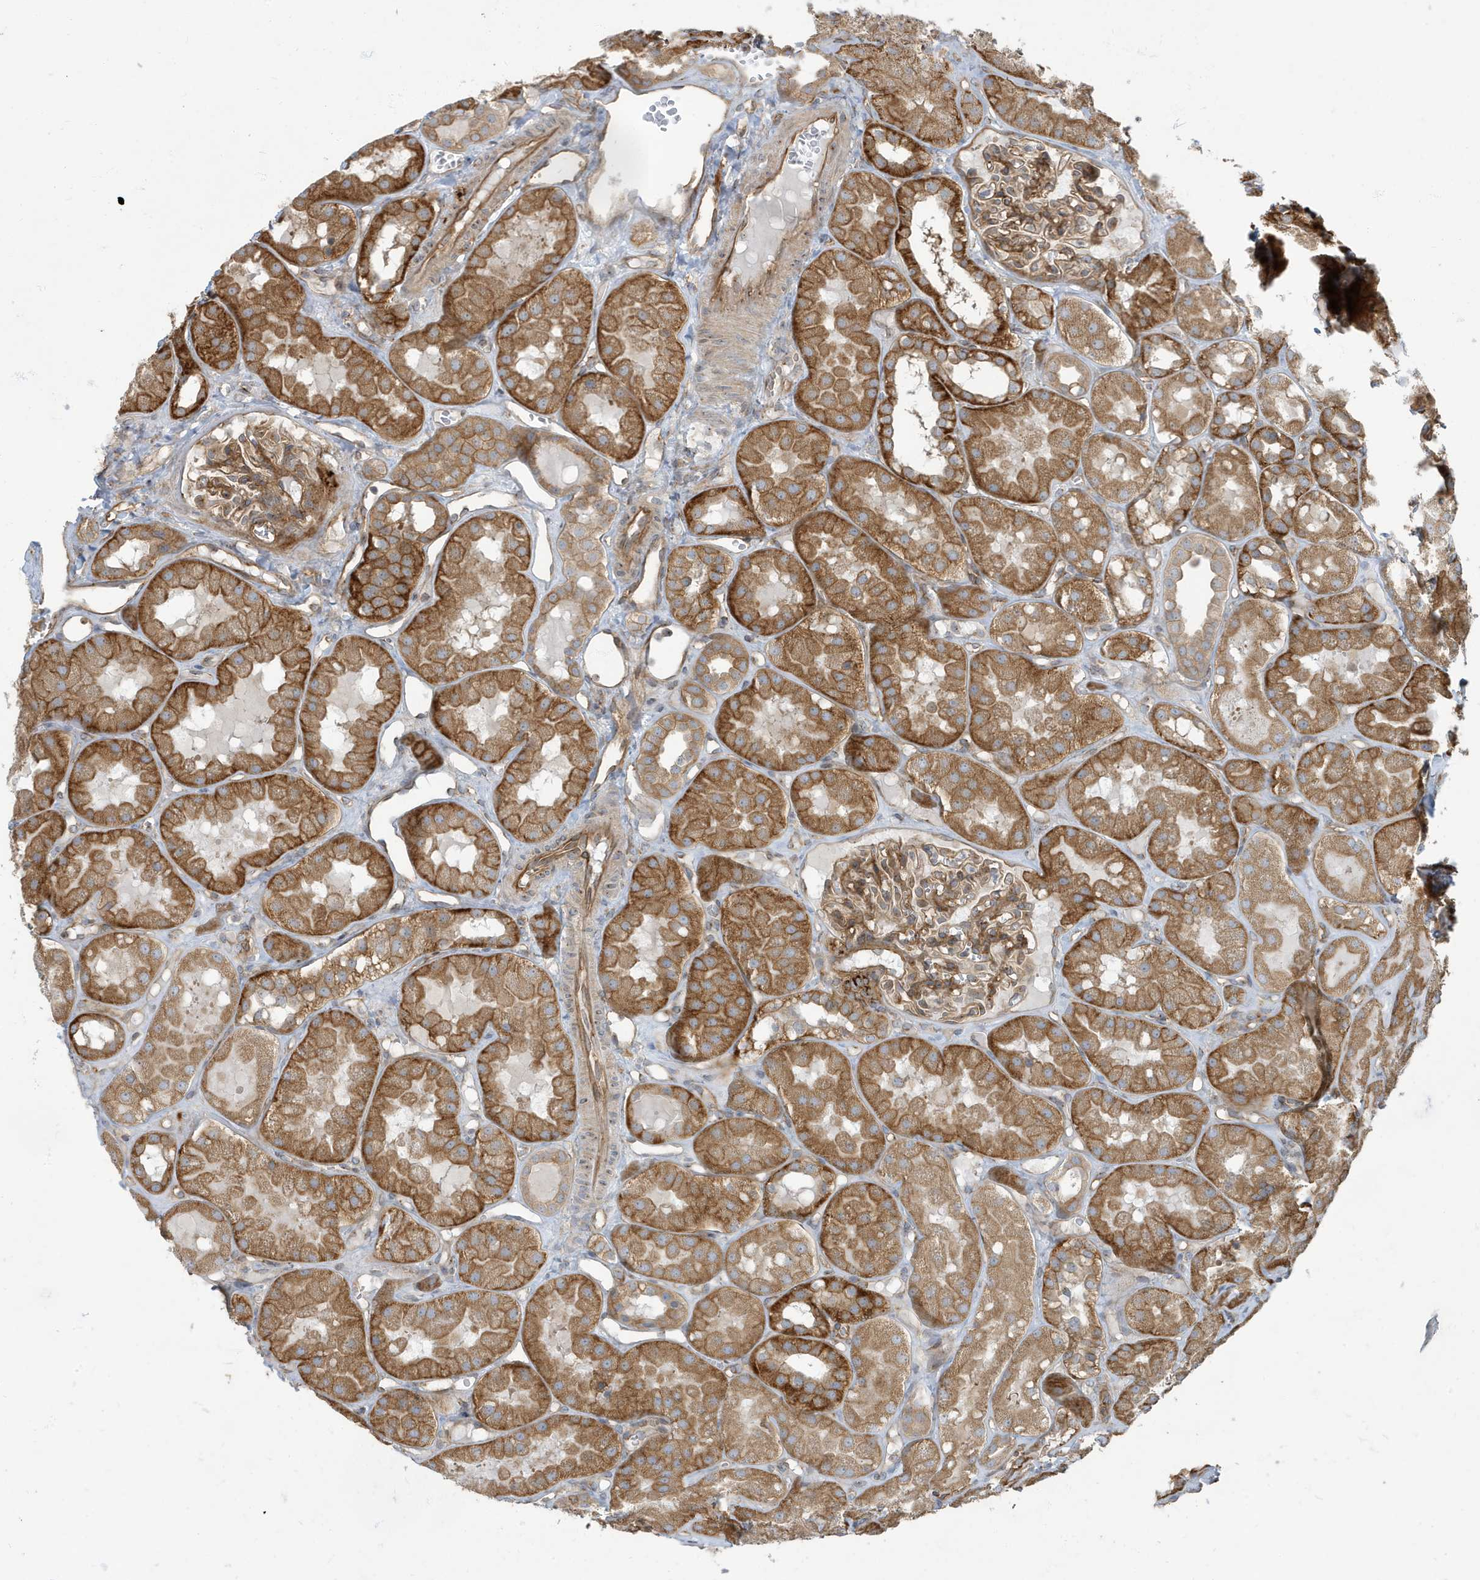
{"staining": {"intensity": "moderate", "quantity": ">75%", "location": "cytoplasmic/membranous"}, "tissue": "kidney", "cell_type": "Cells in glomeruli", "image_type": "normal", "snomed": [{"axis": "morphology", "description": "Normal tissue, NOS"}, {"axis": "topography", "description": "Kidney"}], "caption": "Immunohistochemistry (DAB (3,3'-diaminobenzidine)) staining of benign kidney displays moderate cytoplasmic/membranous protein positivity in about >75% of cells in glomeruli.", "gene": "ATP23", "patient": {"sex": "male", "age": 16}}